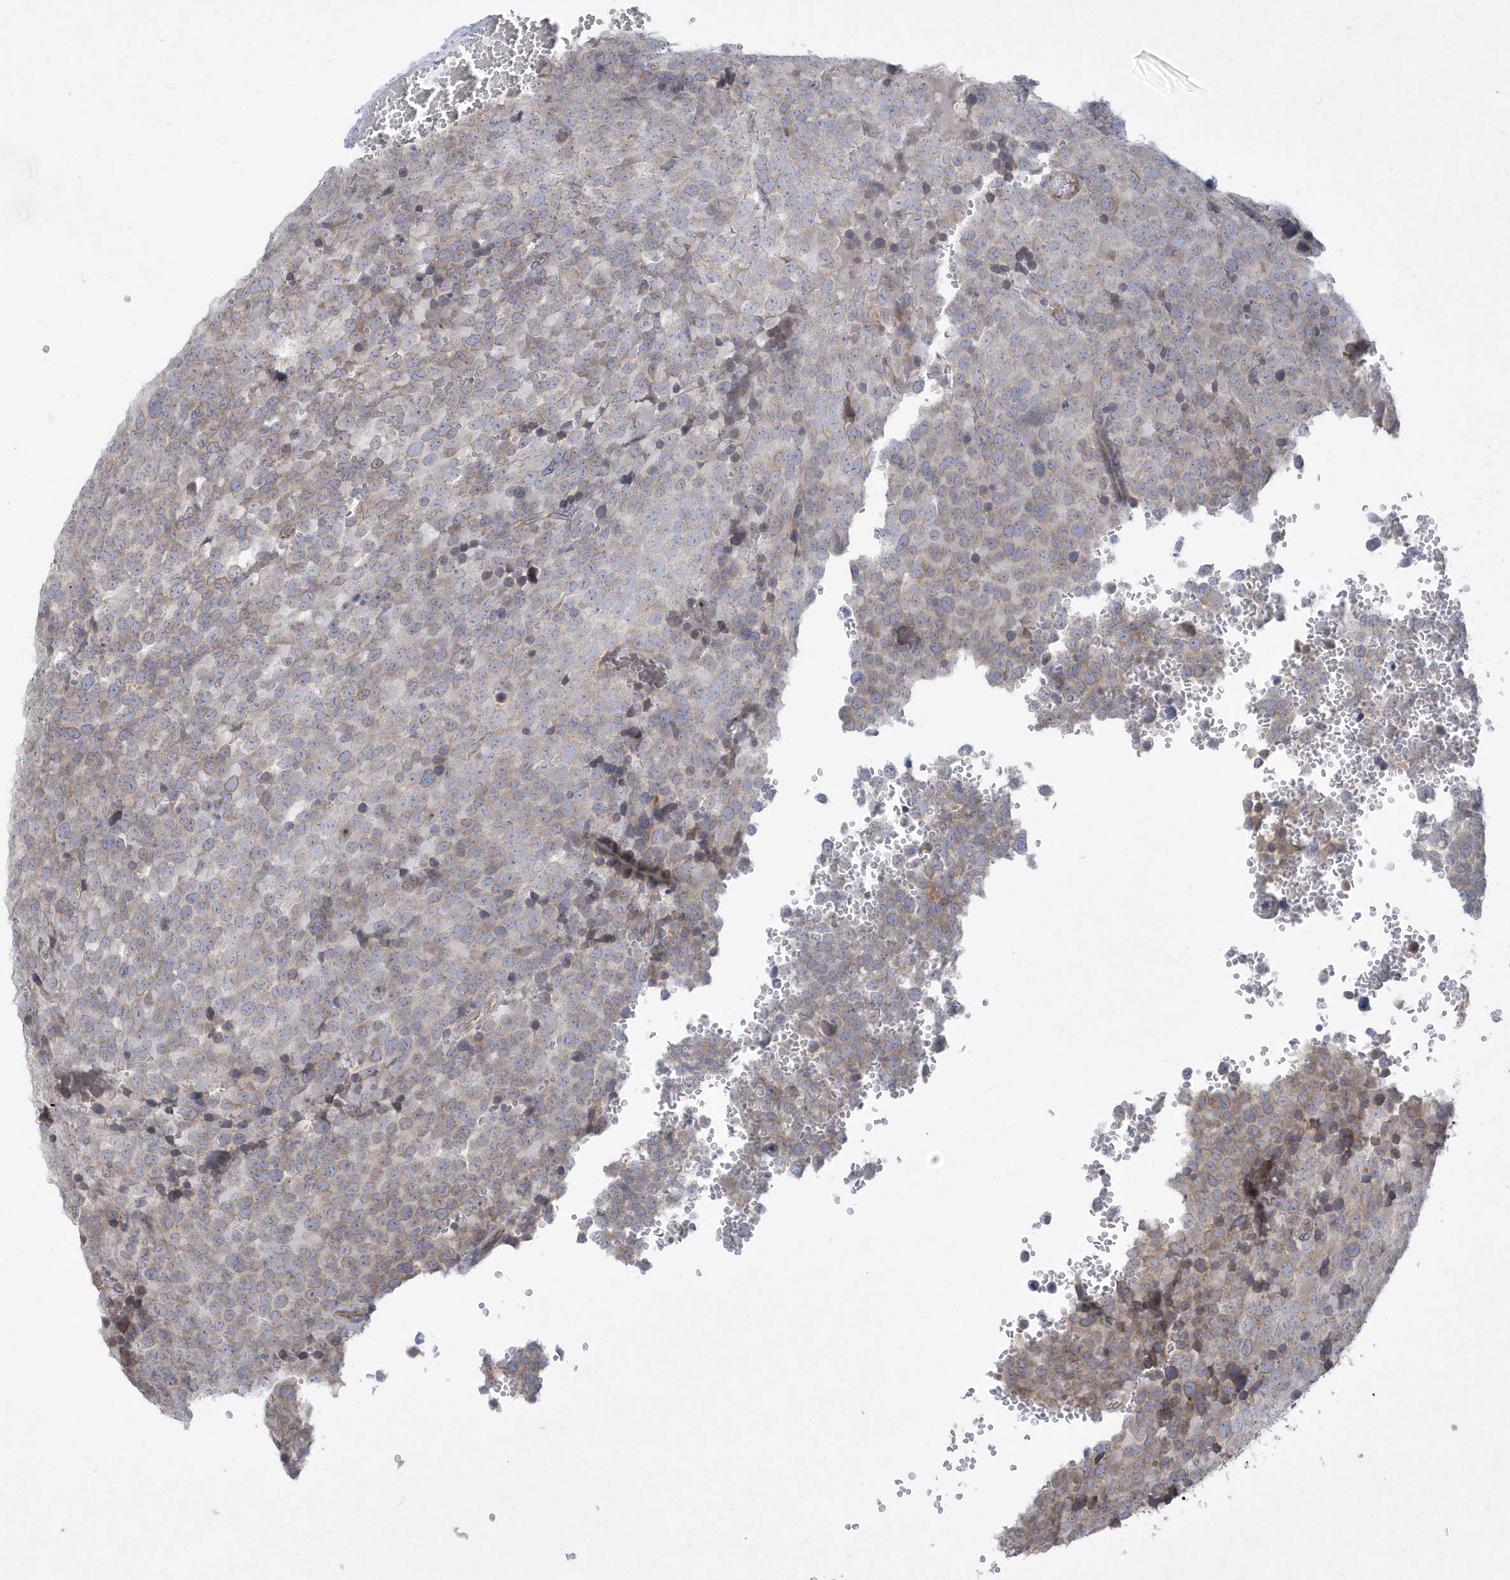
{"staining": {"intensity": "weak", "quantity": "25%-75%", "location": "cytoplasmic/membranous"}, "tissue": "testis cancer", "cell_type": "Tumor cells", "image_type": "cancer", "snomed": [{"axis": "morphology", "description": "Seminoma, NOS"}, {"axis": "topography", "description": "Testis"}], "caption": "High-power microscopy captured an immunohistochemistry (IHC) image of testis cancer (seminoma), revealing weak cytoplasmic/membranous staining in about 25%-75% of tumor cells. (Stains: DAB in brown, nuclei in blue, Microscopy: brightfield microscopy at high magnification).", "gene": "DGAT1", "patient": {"sex": "male", "age": 71}}